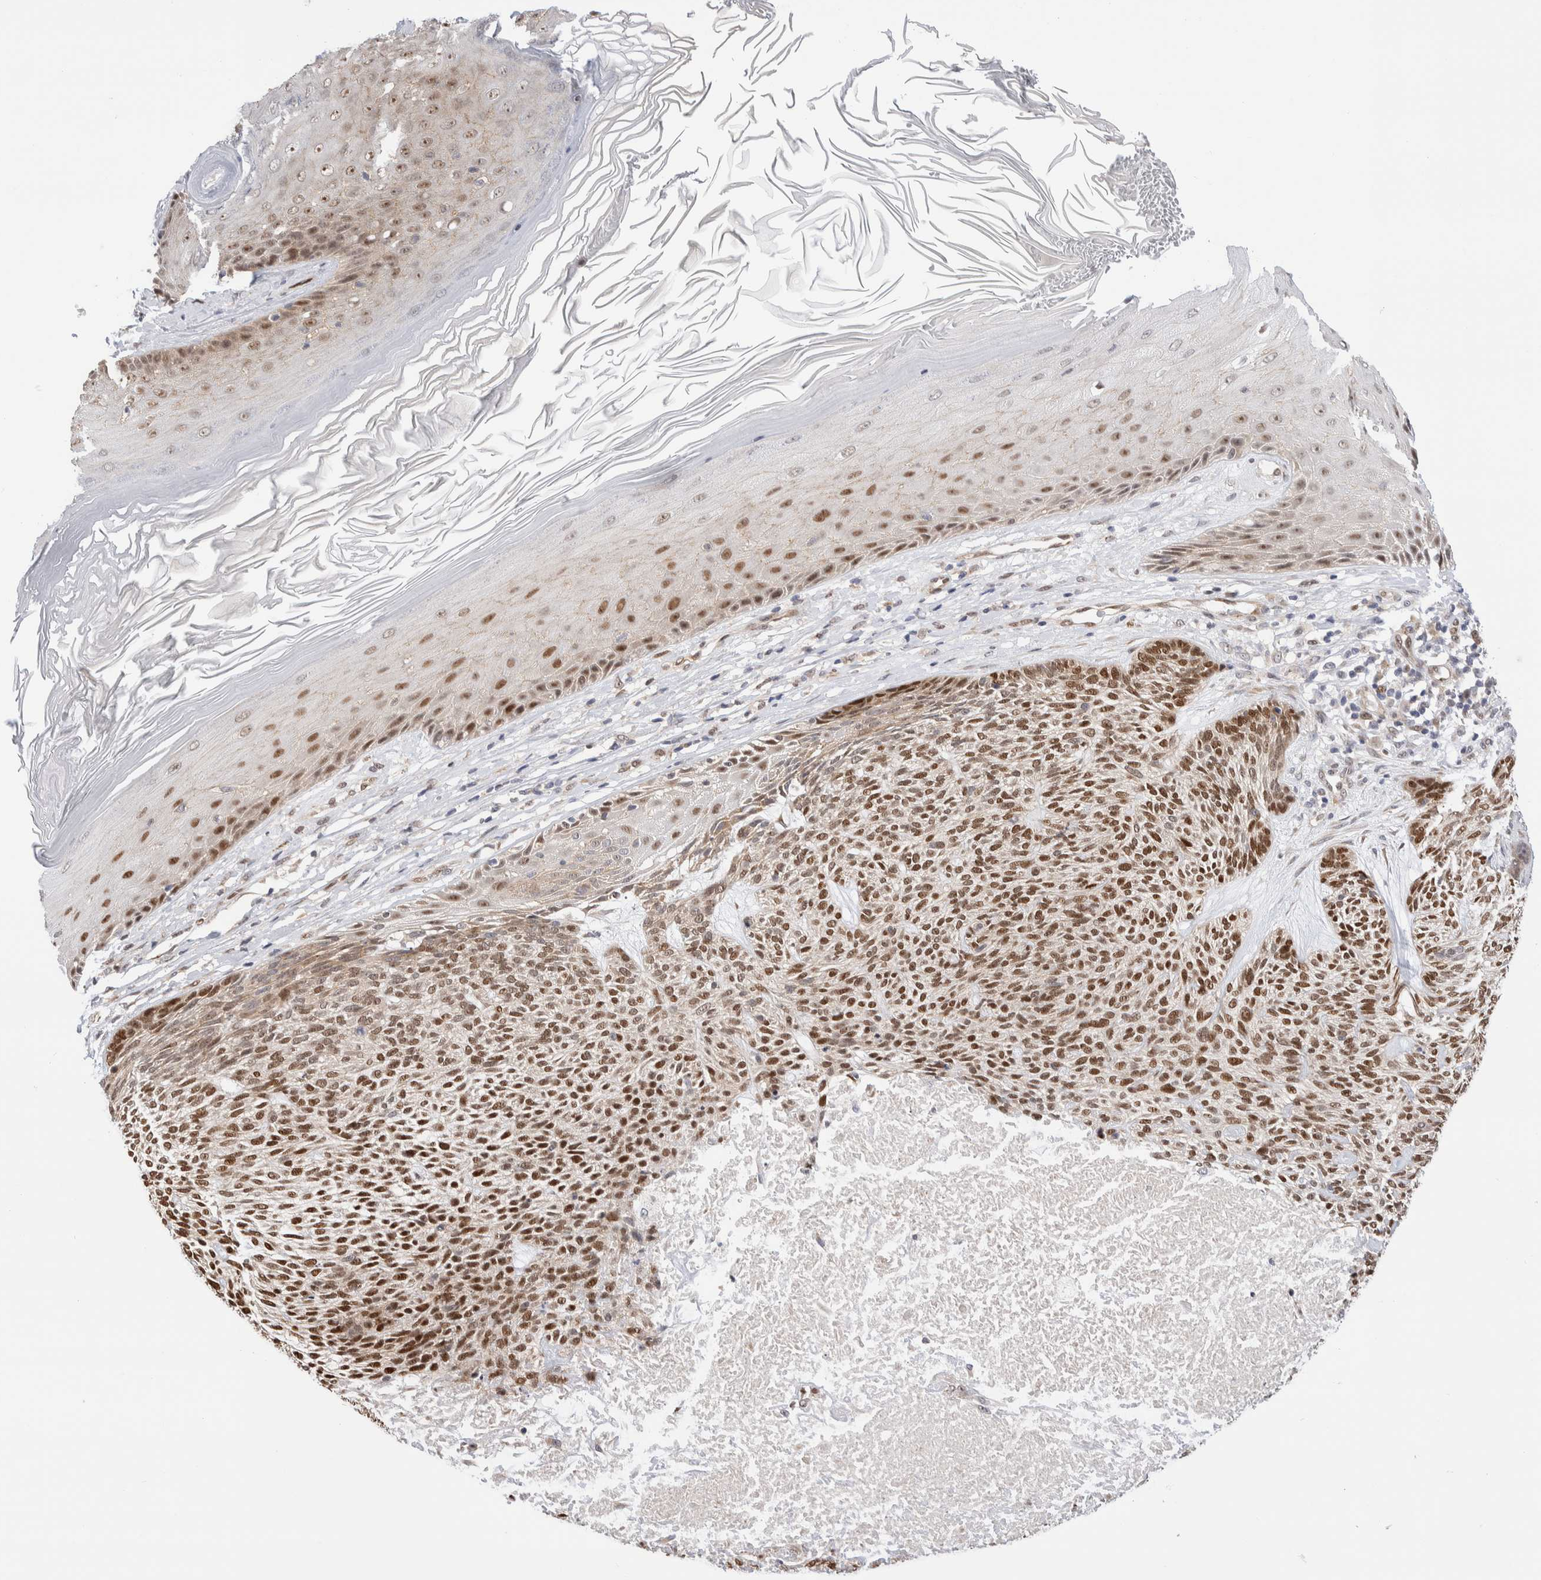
{"staining": {"intensity": "moderate", "quantity": ">75%", "location": "nuclear"}, "tissue": "skin cancer", "cell_type": "Tumor cells", "image_type": "cancer", "snomed": [{"axis": "morphology", "description": "Basal cell carcinoma"}, {"axis": "topography", "description": "Skin"}], "caption": "Immunohistochemistry micrograph of neoplastic tissue: human skin cancer stained using IHC exhibits medium levels of moderate protein expression localized specifically in the nuclear of tumor cells, appearing as a nuclear brown color.", "gene": "NSMAF", "patient": {"sex": "male", "age": 55}}